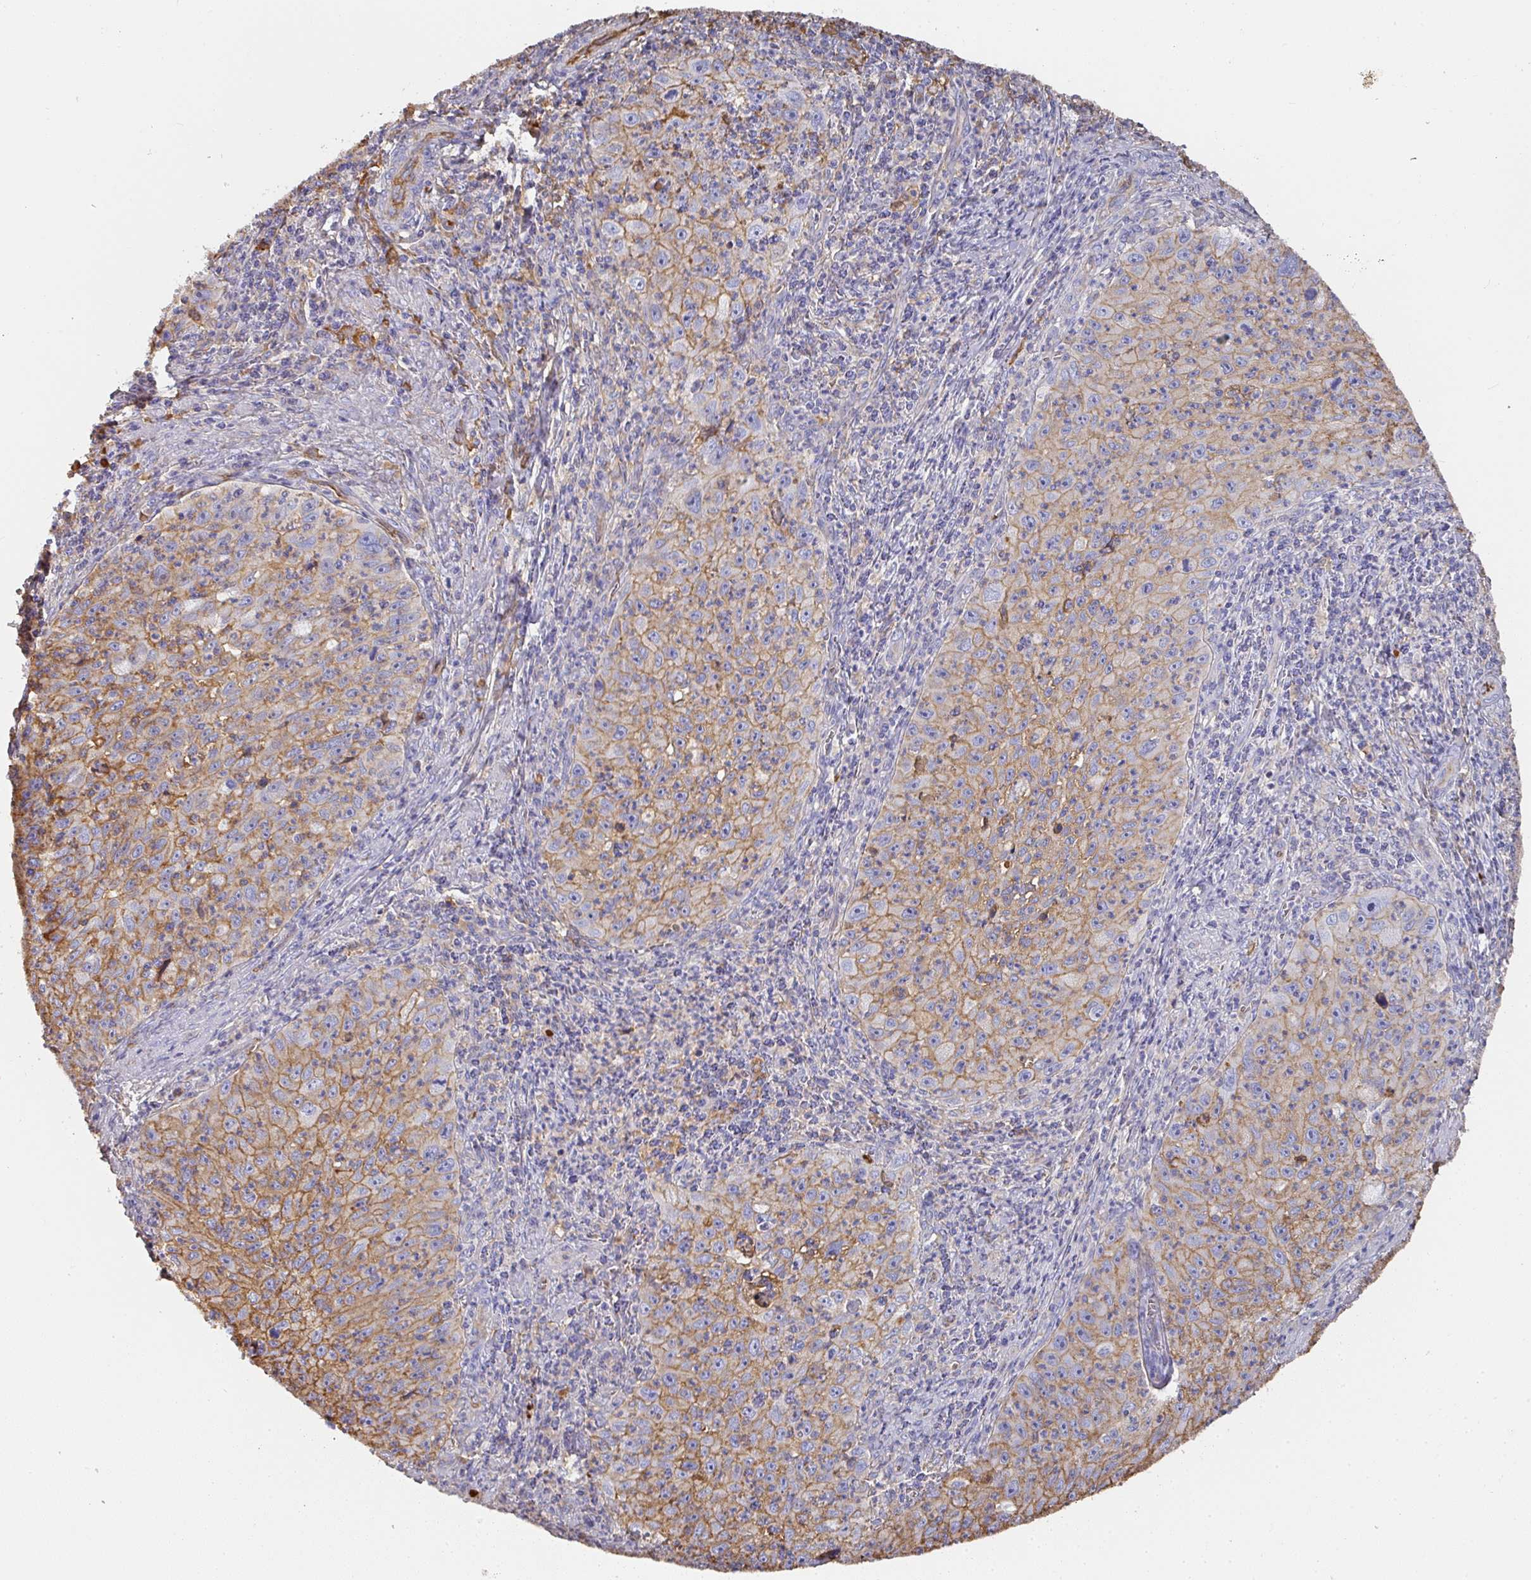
{"staining": {"intensity": "moderate", "quantity": ">75%", "location": "cytoplasmic/membranous"}, "tissue": "cervical cancer", "cell_type": "Tumor cells", "image_type": "cancer", "snomed": [{"axis": "morphology", "description": "Squamous cell carcinoma, NOS"}, {"axis": "topography", "description": "Cervix"}], "caption": "About >75% of tumor cells in human cervical squamous cell carcinoma display moderate cytoplasmic/membranous protein staining as visualized by brown immunohistochemical staining.", "gene": "ALB", "patient": {"sex": "female", "age": 30}}